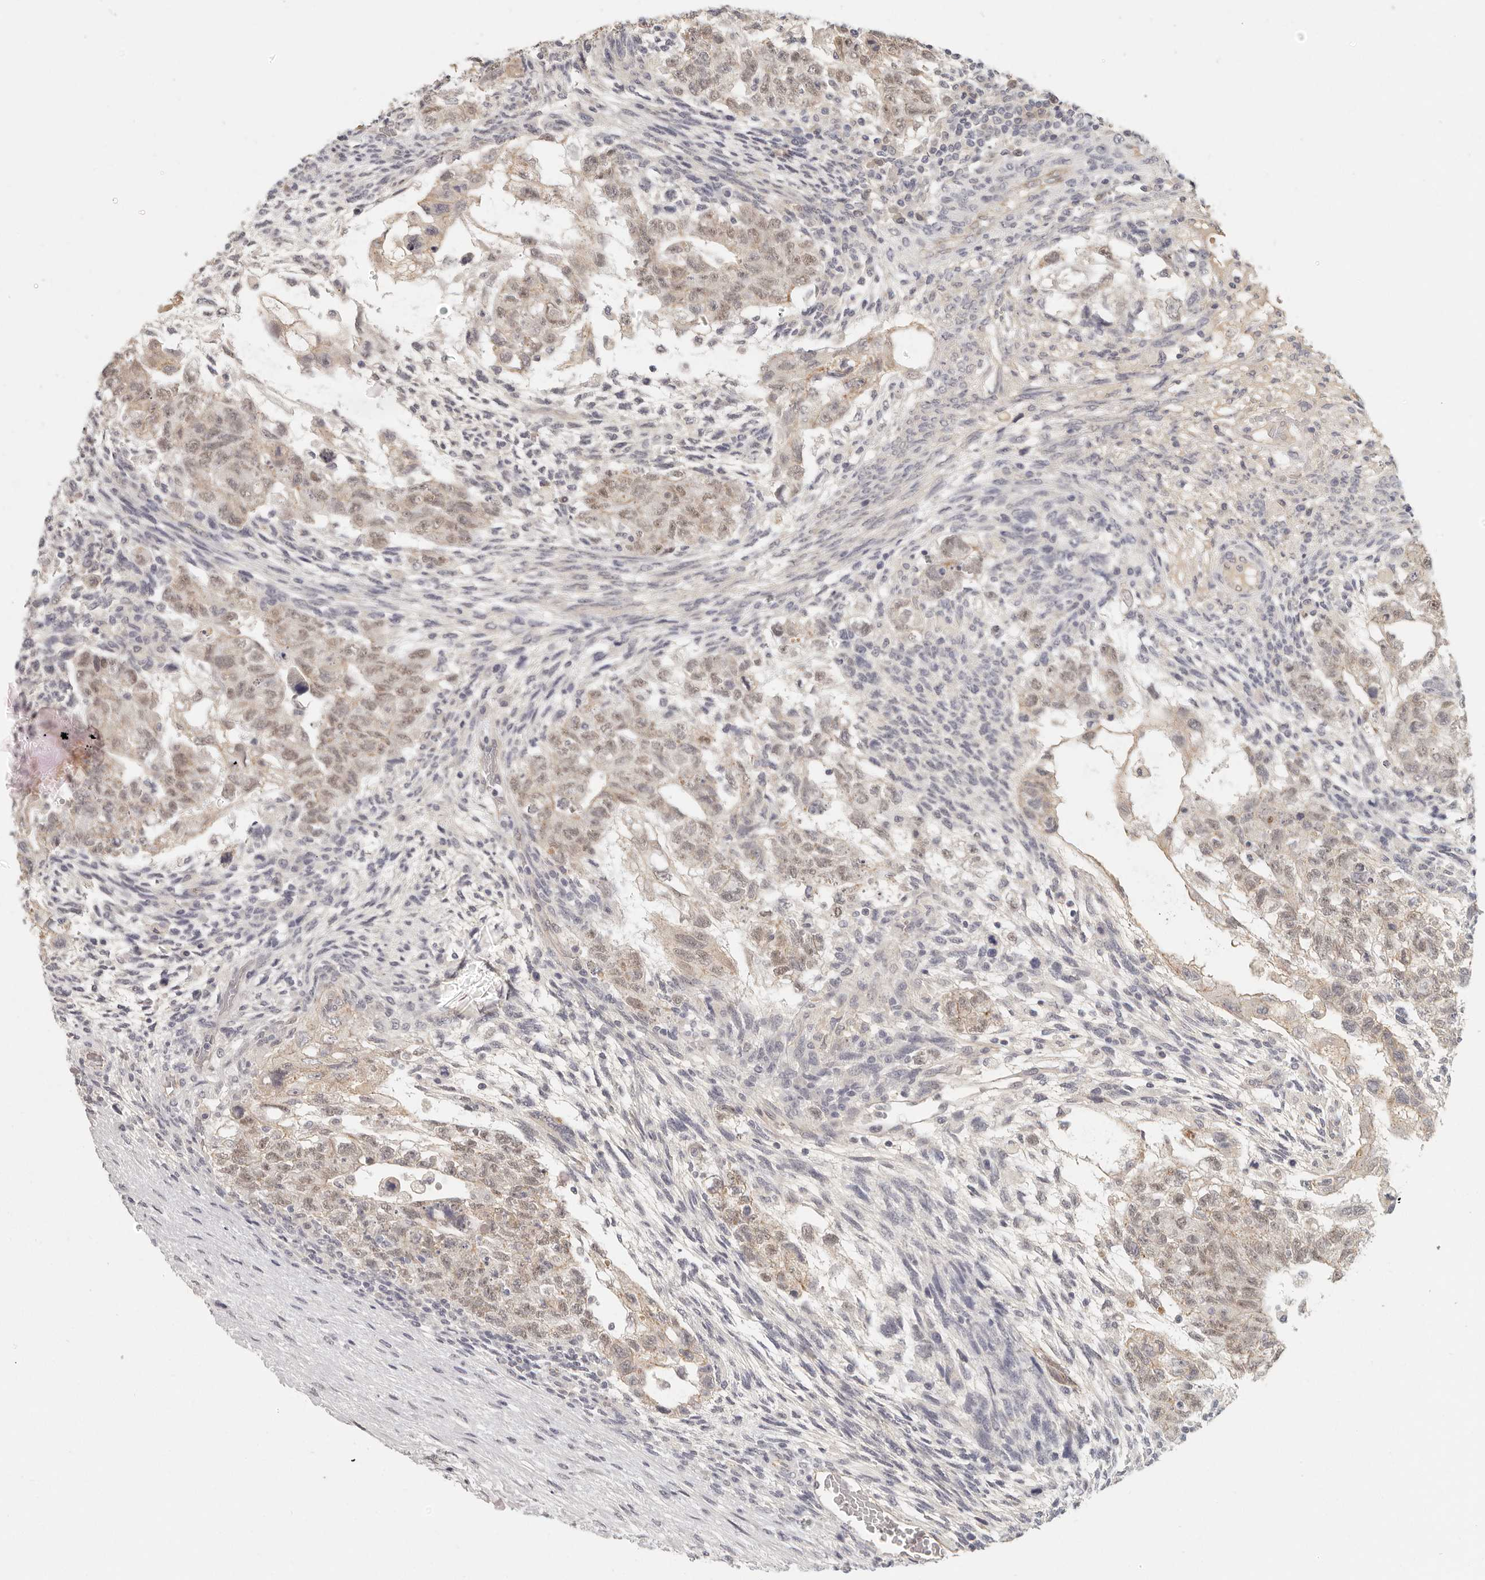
{"staining": {"intensity": "weak", "quantity": ">75%", "location": "cytoplasmic/membranous,nuclear"}, "tissue": "testis cancer", "cell_type": "Tumor cells", "image_type": "cancer", "snomed": [{"axis": "morphology", "description": "Normal tissue, NOS"}, {"axis": "morphology", "description": "Carcinoma, Embryonal, NOS"}, {"axis": "topography", "description": "Testis"}], "caption": "DAB (3,3'-diaminobenzidine) immunohistochemical staining of embryonal carcinoma (testis) demonstrates weak cytoplasmic/membranous and nuclear protein staining in about >75% of tumor cells.", "gene": "ANXA9", "patient": {"sex": "male", "age": 36}}